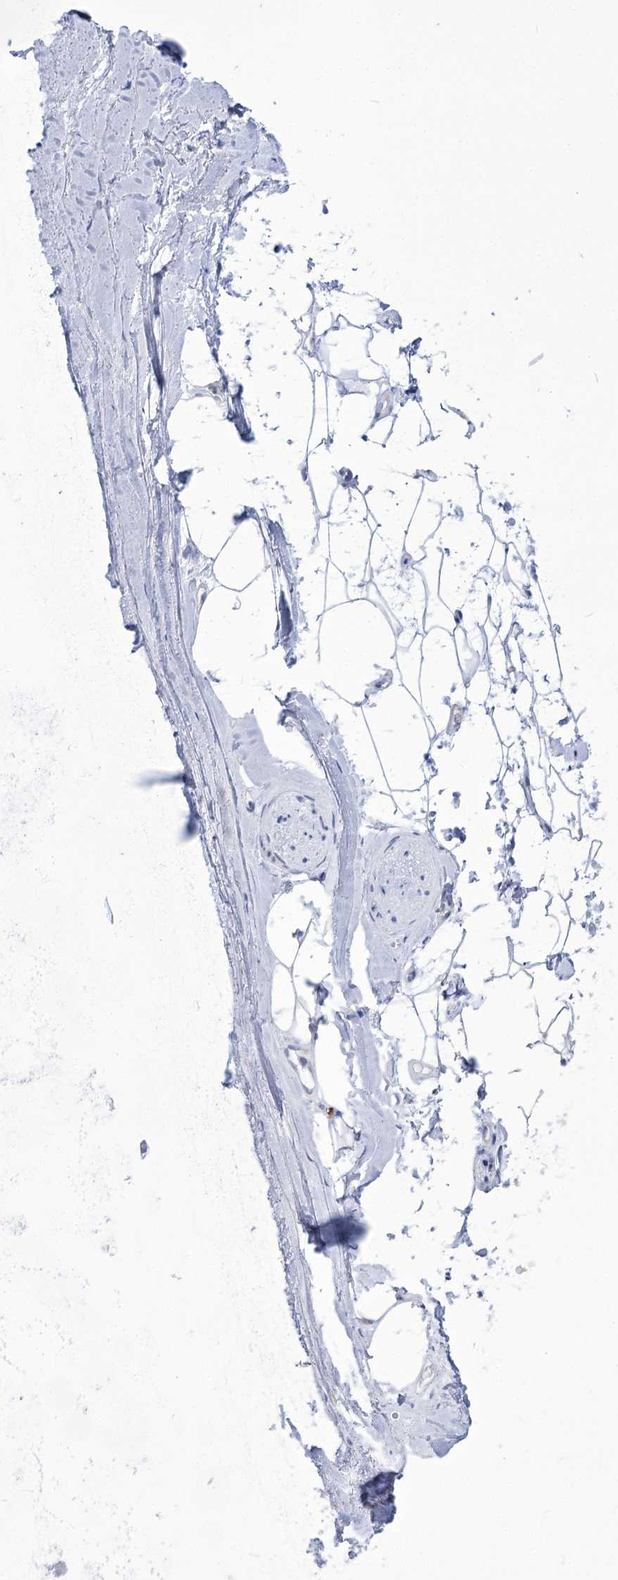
{"staining": {"intensity": "negative", "quantity": "none", "location": "none"}, "tissue": "adipose tissue", "cell_type": "Adipocytes", "image_type": "normal", "snomed": [{"axis": "morphology", "description": "Normal tissue, NOS"}, {"axis": "topography", "description": "Cartilage tissue"}, {"axis": "topography", "description": "Bronchus"}], "caption": "Human adipose tissue stained for a protein using immunohistochemistry (IHC) reveals no positivity in adipocytes.", "gene": "BEND7", "patient": {"sex": "female", "age": 73}}